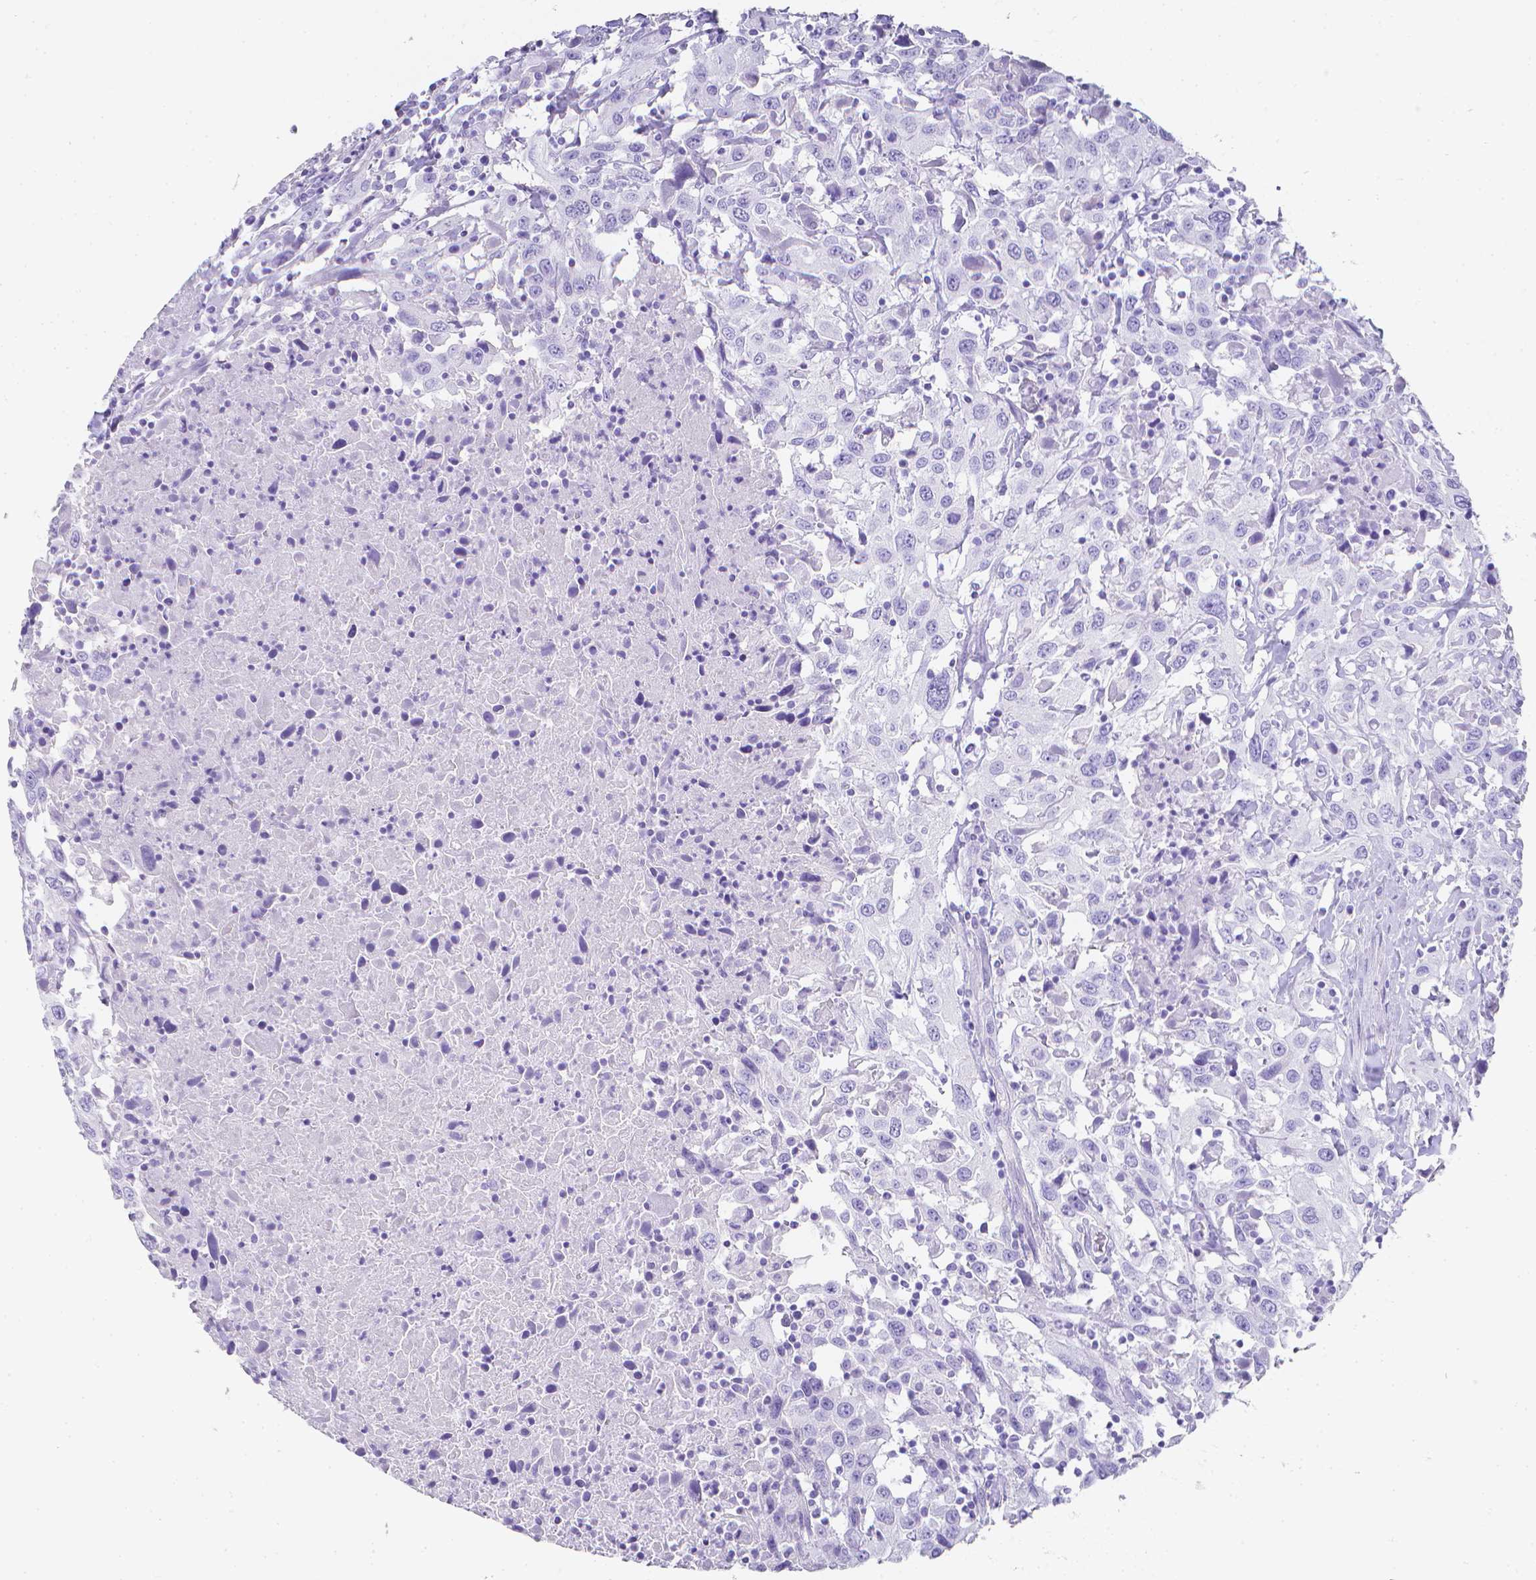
{"staining": {"intensity": "negative", "quantity": "none", "location": "none"}, "tissue": "urothelial cancer", "cell_type": "Tumor cells", "image_type": "cancer", "snomed": [{"axis": "morphology", "description": "Urothelial carcinoma, High grade"}, {"axis": "topography", "description": "Urinary bladder"}], "caption": "A micrograph of human high-grade urothelial carcinoma is negative for staining in tumor cells.", "gene": "LGALS4", "patient": {"sex": "male", "age": 61}}